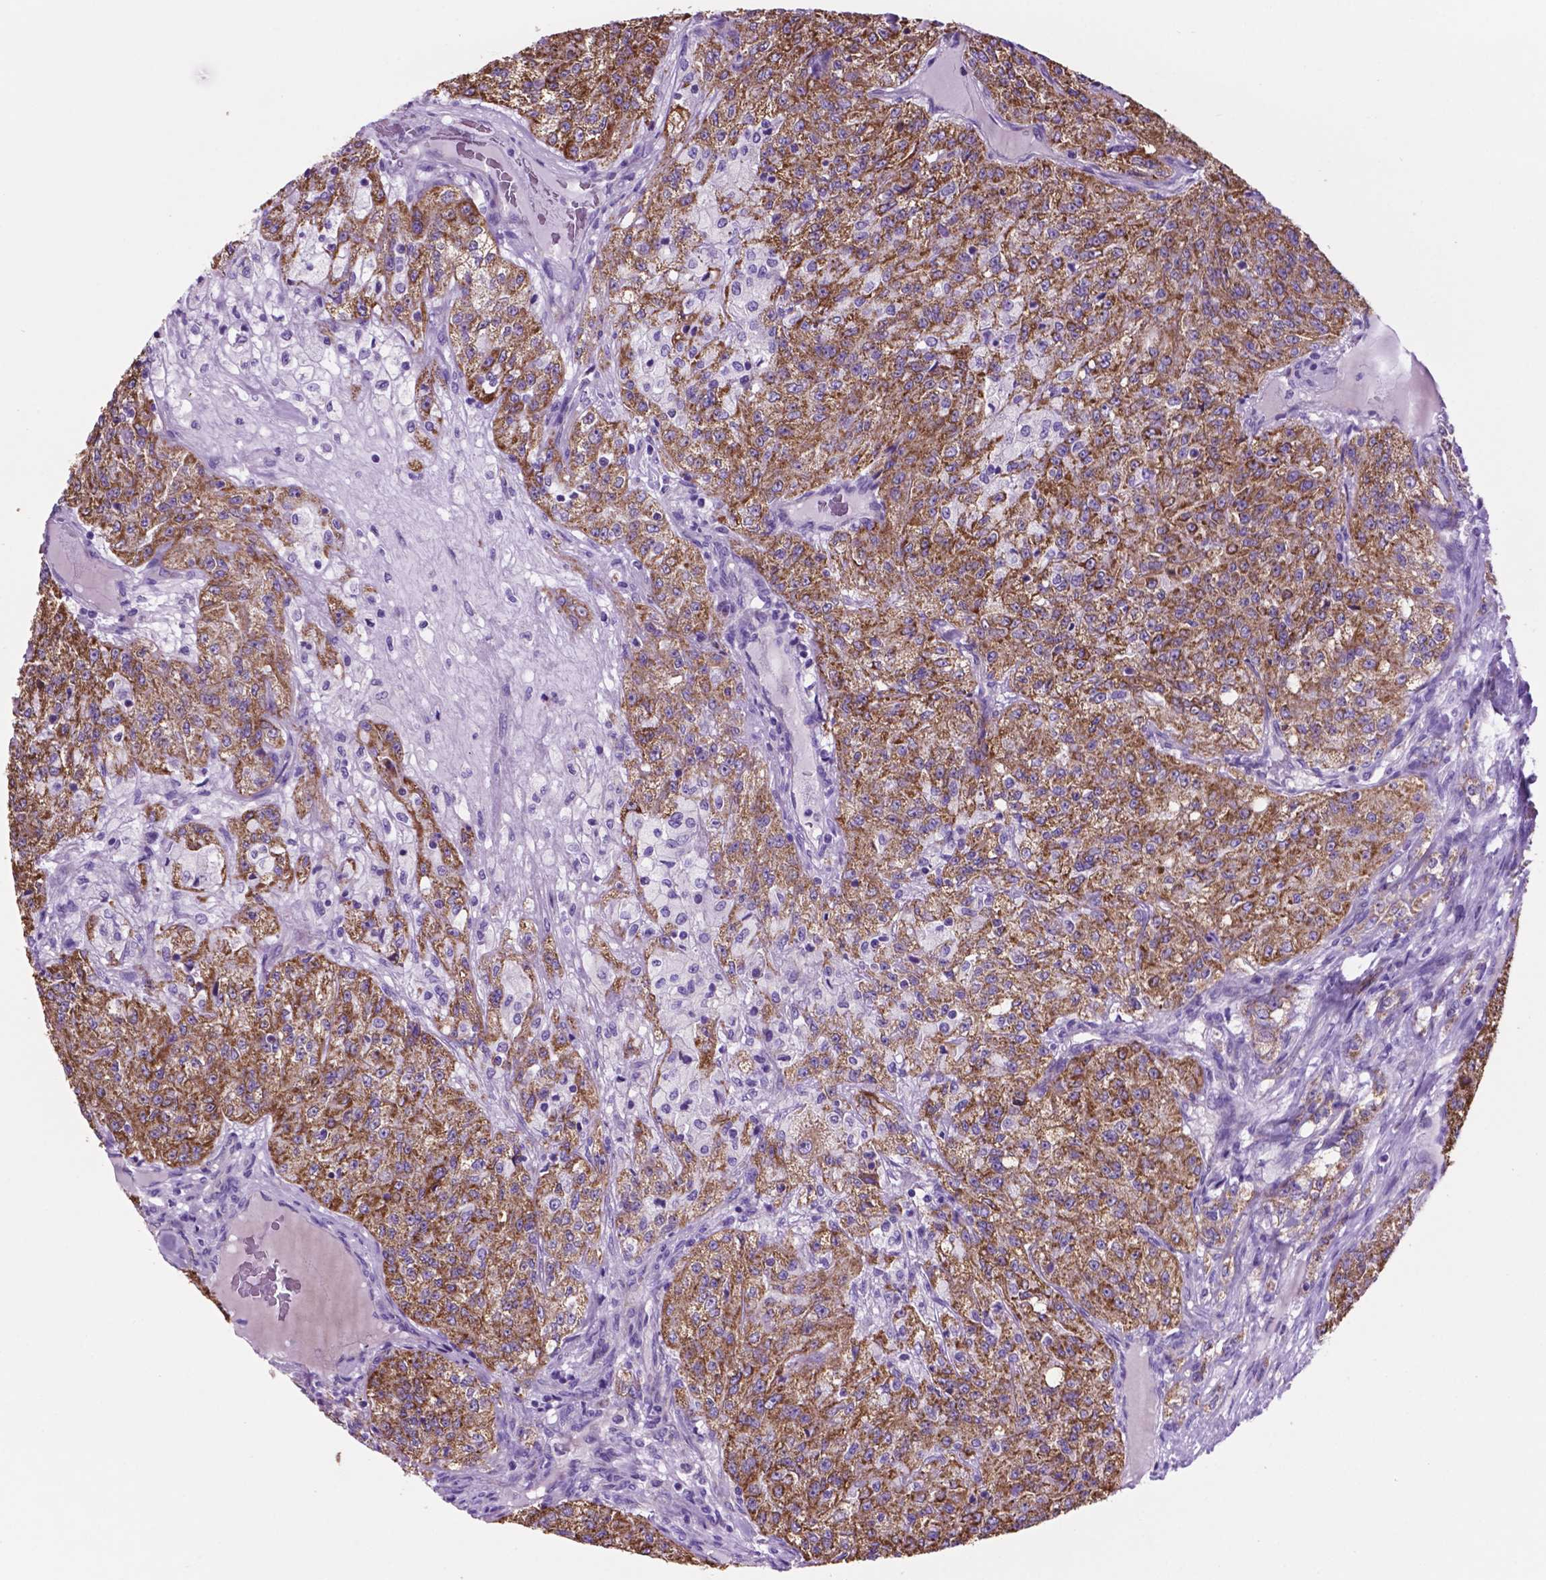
{"staining": {"intensity": "moderate", "quantity": ">75%", "location": "cytoplasmic/membranous"}, "tissue": "renal cancer", "cell_type": "Tumor cells", "image_type": "cancer", "snomed": [{"axis": "morphology", "description": "Adenocarcinoma, NOS"}, {"axis": "topography", "description": "Kidney"}], "caption": "An IHC histopathology image of neoplastic tissue is shown. Protein staining in brown shows moderate cytoplasmic/membranous positivity in adenocarcinoma (renal) within tumor cells.", "gene": "TMEM121B", "patient": {"sex": "female", "age": 63}}